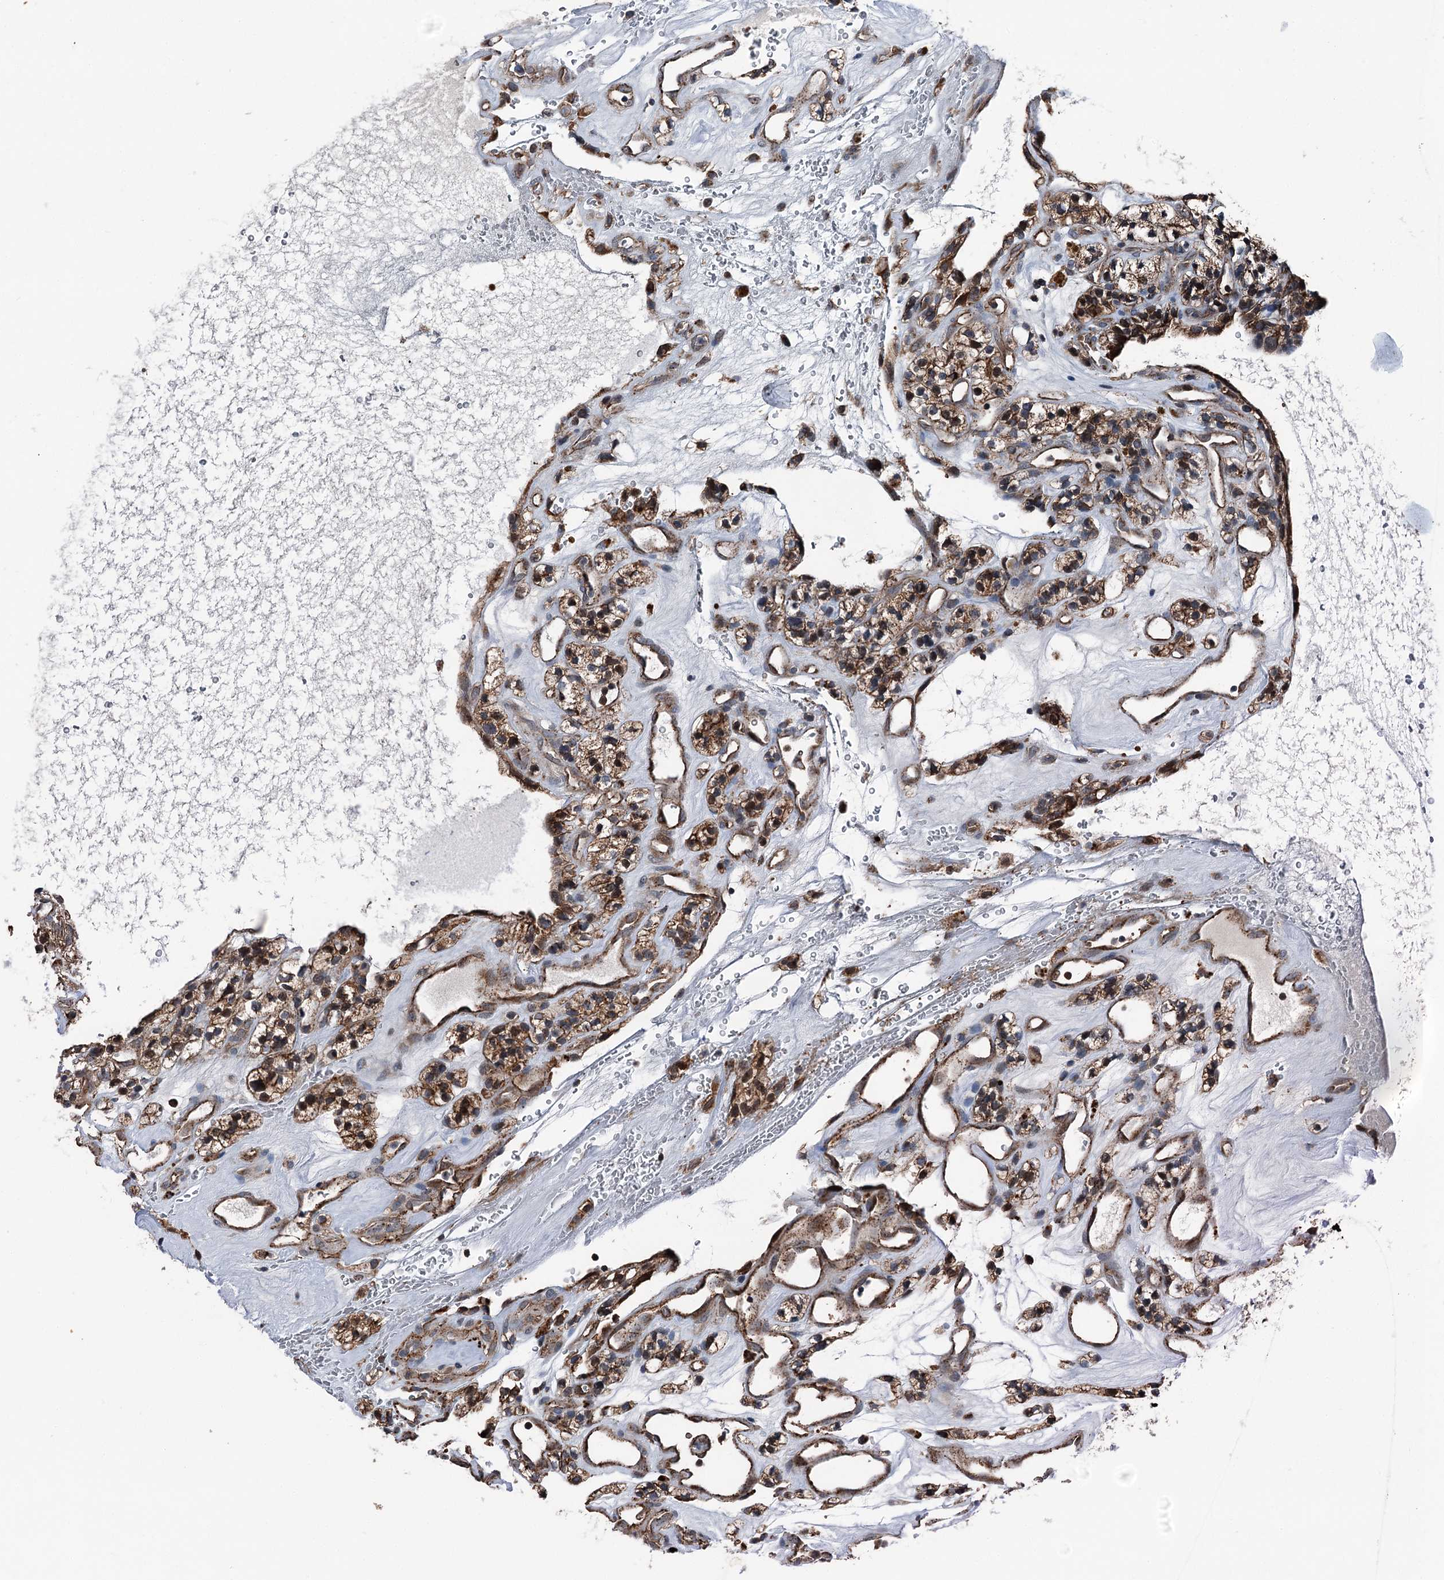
{"staining": {"intensity": "moderate", "quantity": ">75%", "location": "cytoplasmic/membranous"}, "tissue": "renal cancer", "cell_type": "Tumor cells", "image_type": "cancer", "snomed": [{"axis": "morphology", "description": "Adenocarcinoma, NOS"}, {"axis": "topography", "description": "Kidney"}], "caption": "Tumor cells reveal medium levels of moderate cytoplasmic/membranous positivity in about >75% of cells in adenocarcinoma (renal).", "gene": "POLR1D", "patient": {"sex": "female", "age": 57}}